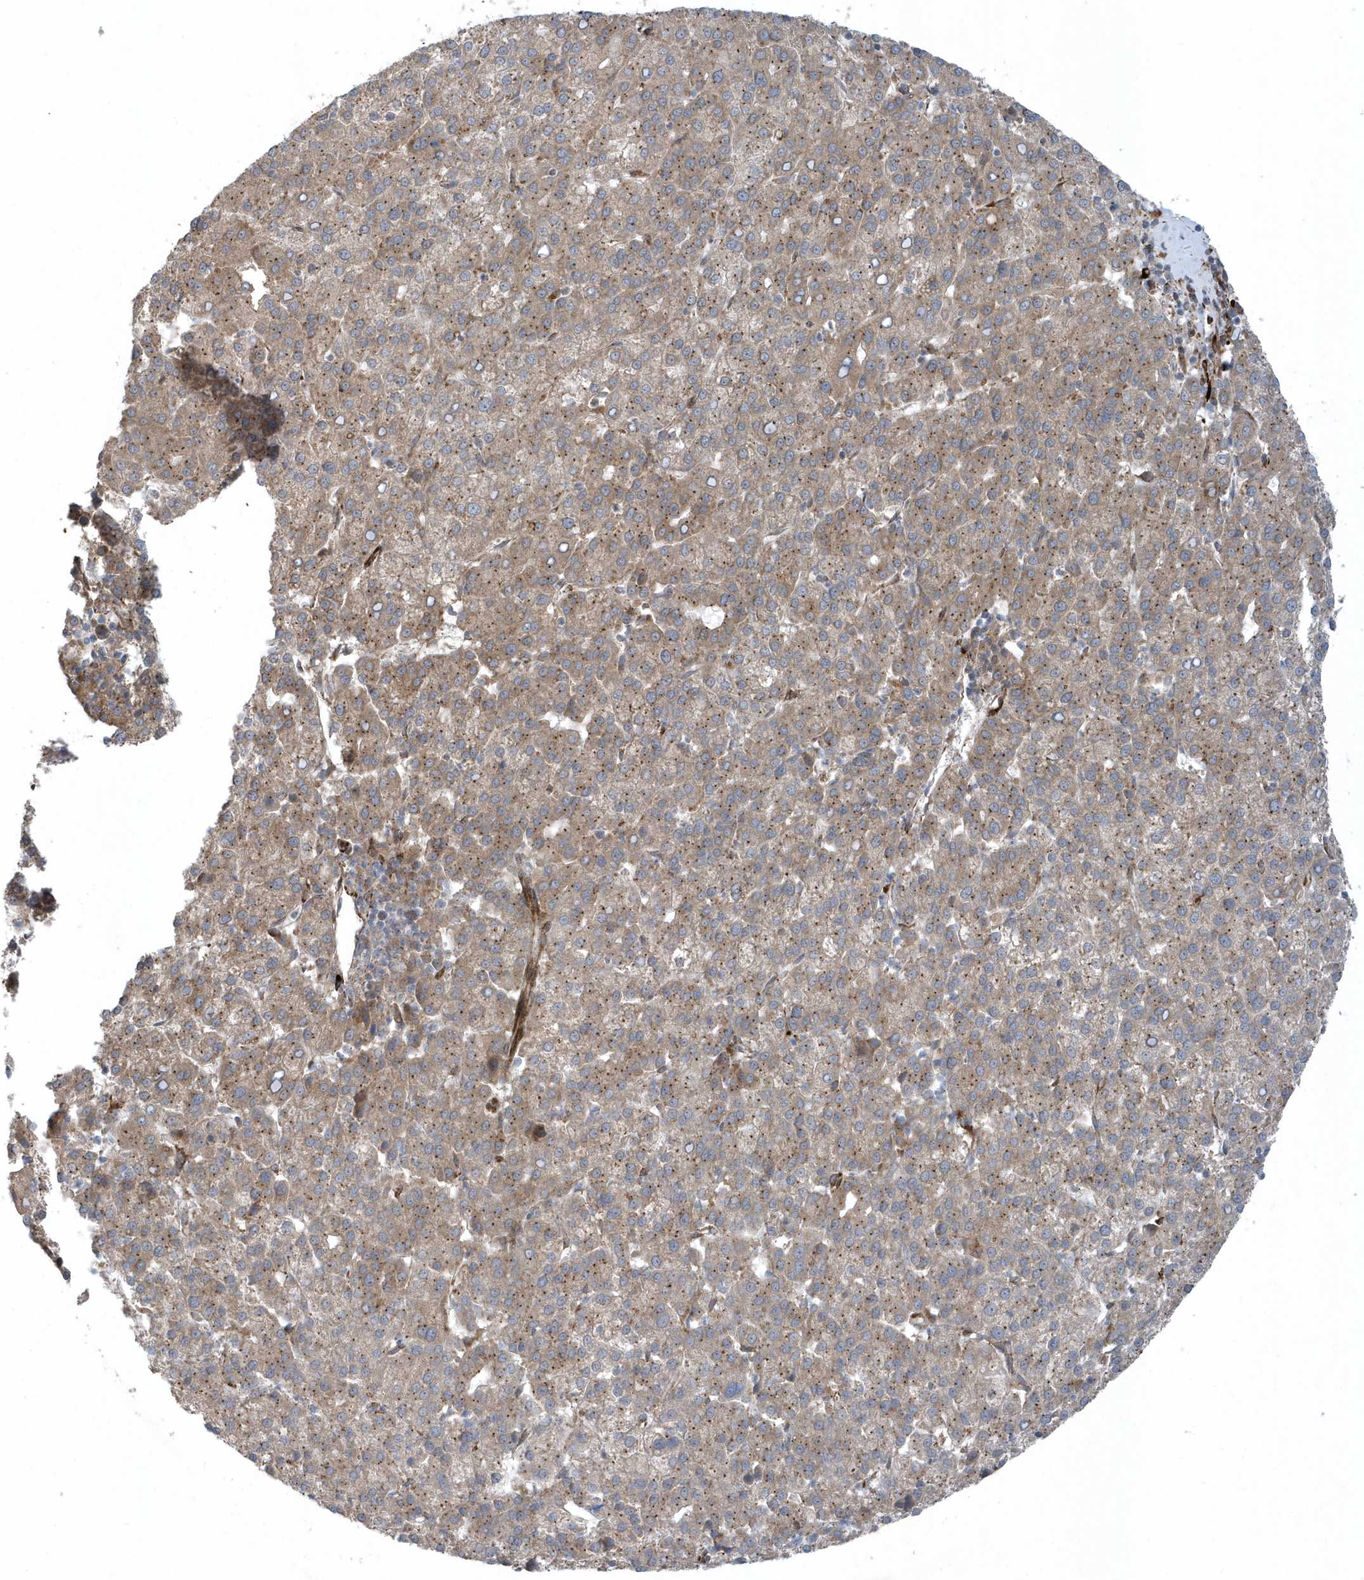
{"staining": {"intensity": "moderate", "quantity": ">75%", "location": "cytoplasmic/membranous"}, "tissue": "liver cancer", "cell_type": "Tumor cells", "image_type": "cancer", "snomed": [{"axis": "morphology", "description": "Carcinoma, Hepatocellular, NOS"}, {"axis": "topography", "description": "Liver"}], "caption": "Moderate cytoplasmic/membranous staining is identified in about >75% of tumor cells in liver cancer (hepatocellular carcinoma).", "gene": "FAM98A", "patient": {"sex": "female", "age": 58}}